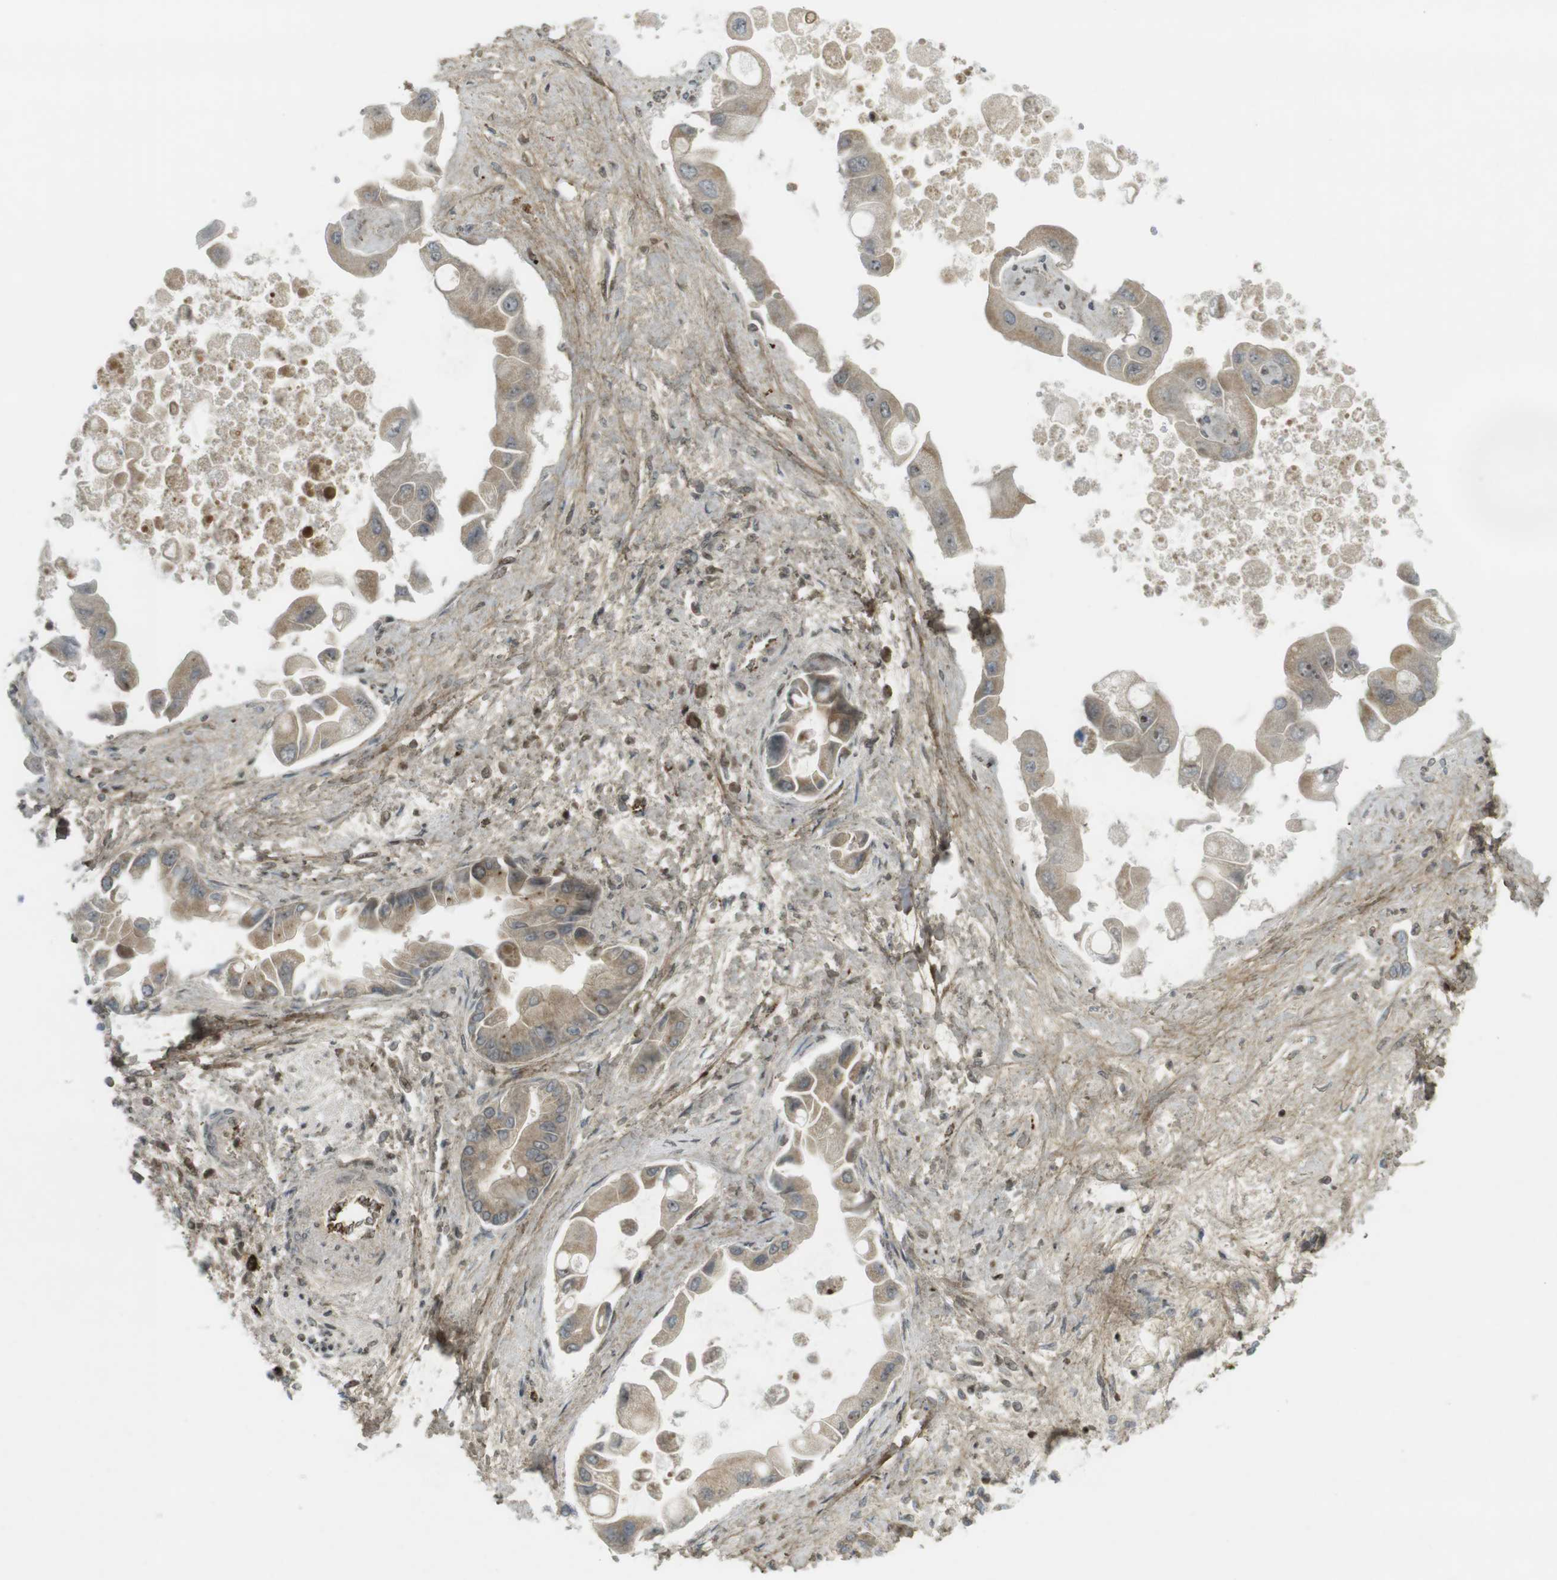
{"staining": {"intensity": "weak", "quantity": ">75%", "location": "cytoplasmic/membranous"}, "tissue": "liver cancer", "cell_type": "Tumor cells", "image_type": "cancer", "snomed": [{"axis": "morphology", "description": "Cholangiocarcinoma"}, {"axis": "topography", "description": "Liver"}], "caption": "Immunohistochemical staining of cholangiocarcinoma (liver) exhibits low levels of weak cytoplasmic/membranous positivity in approximately >75% of tumor cells. The protein is shown in brown color, while the nuclei are stained blue.", "gene": "PPP1R13B", "patient": {"sex": "male", "age": 50}}